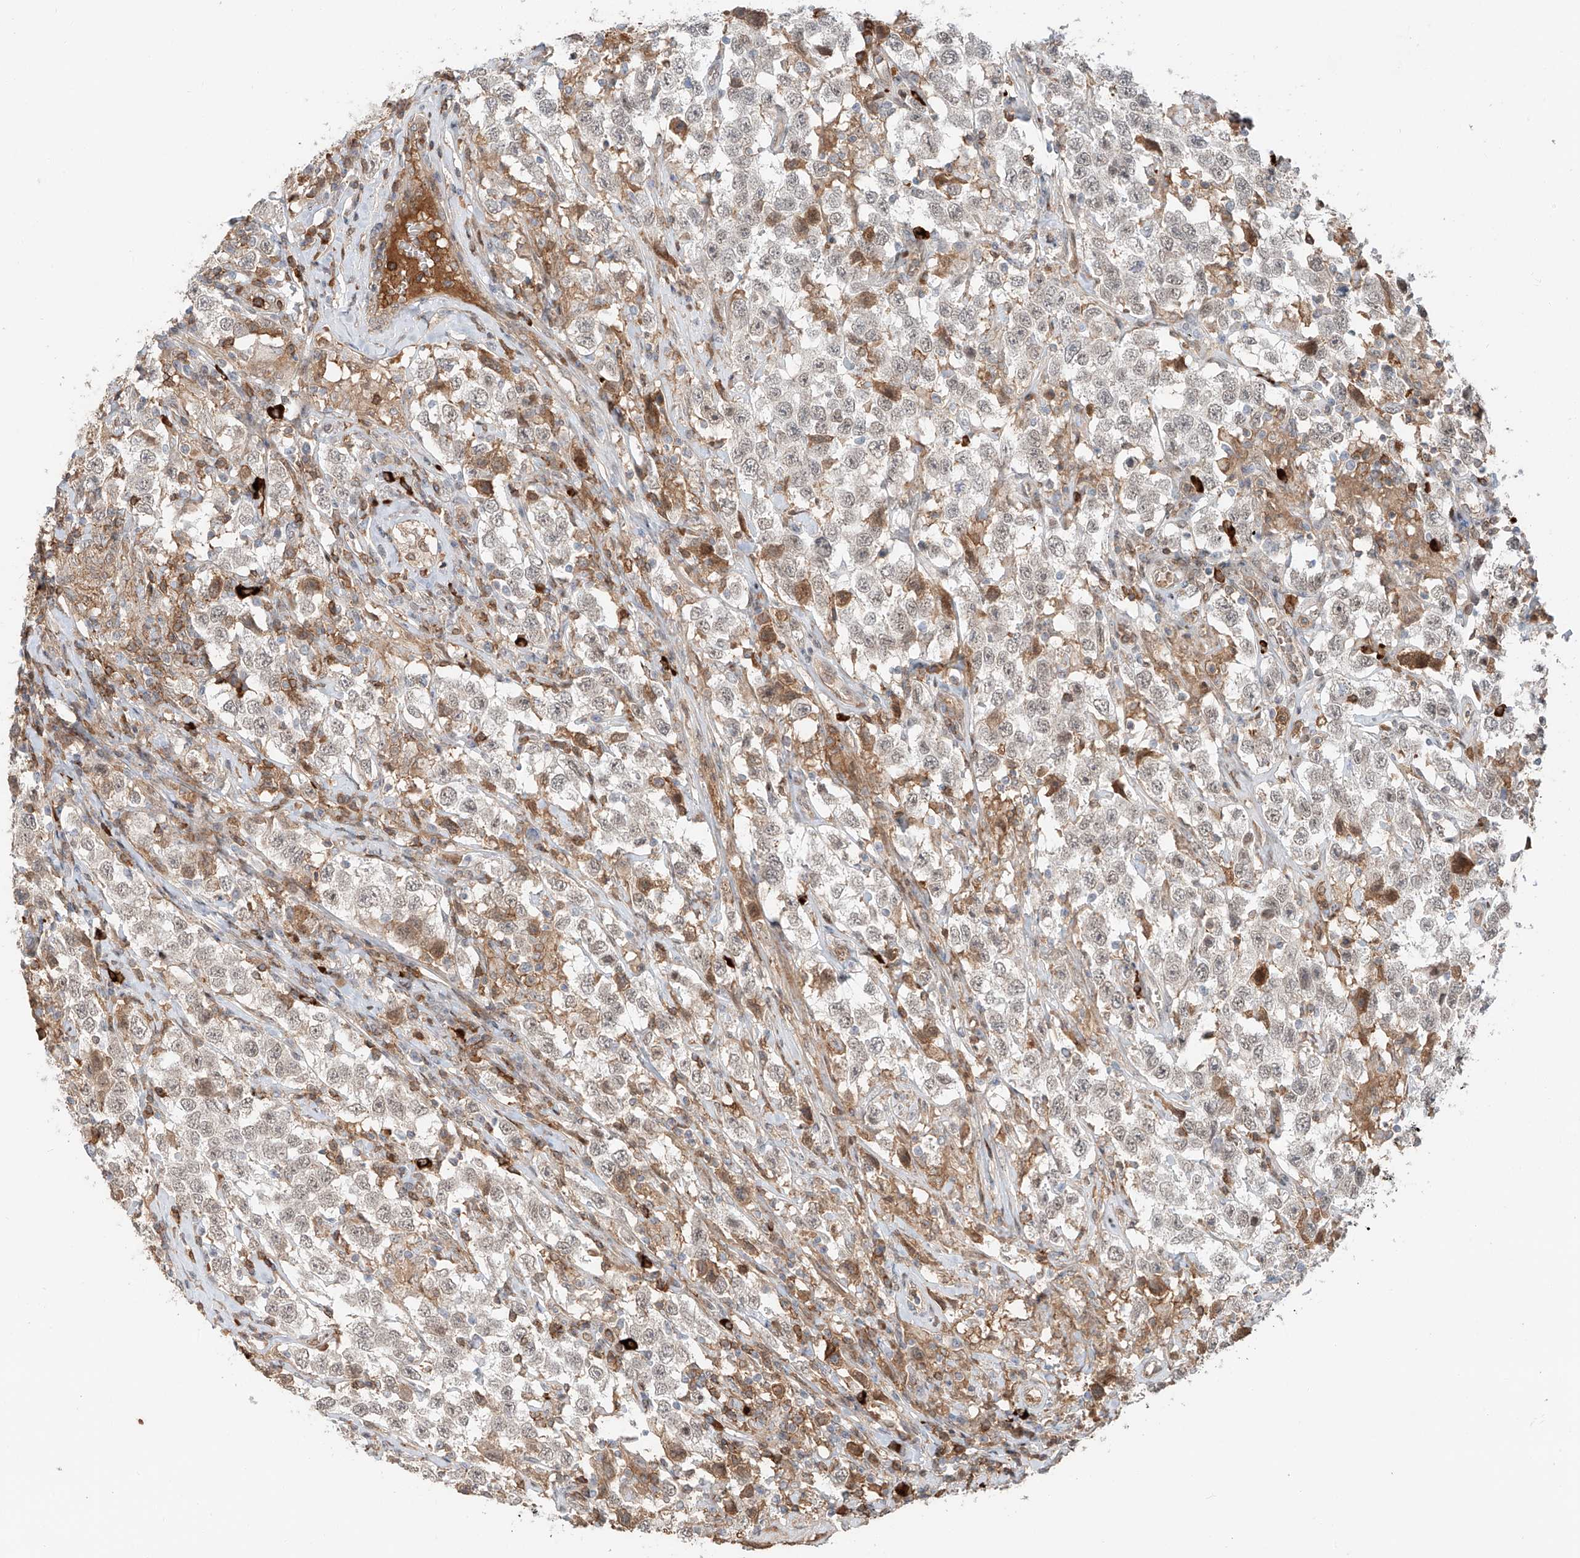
{"staining": {"intensity": "moderate", "quantity": "<25%", "location": "cytoplasmic/membranous,nuclear"}, "tissue": "testis cancer", "cell_type": "Tumor cells", "image_type": "cancer", "snomed": [{"axis": "morphology", "description": "Seminoma, NOS"}, {"axis": "topography", "description": "Testis"}], "caption": "The histopathology image exhibits immunohistochemical staining of testis seminoma. There is moderate cytoplasmic/membranous and nuclear positivity is appreciated in approximately <25% of tumor cells.", "gene": "CEP162", "patient": {"sex": "male", "age": 41}}